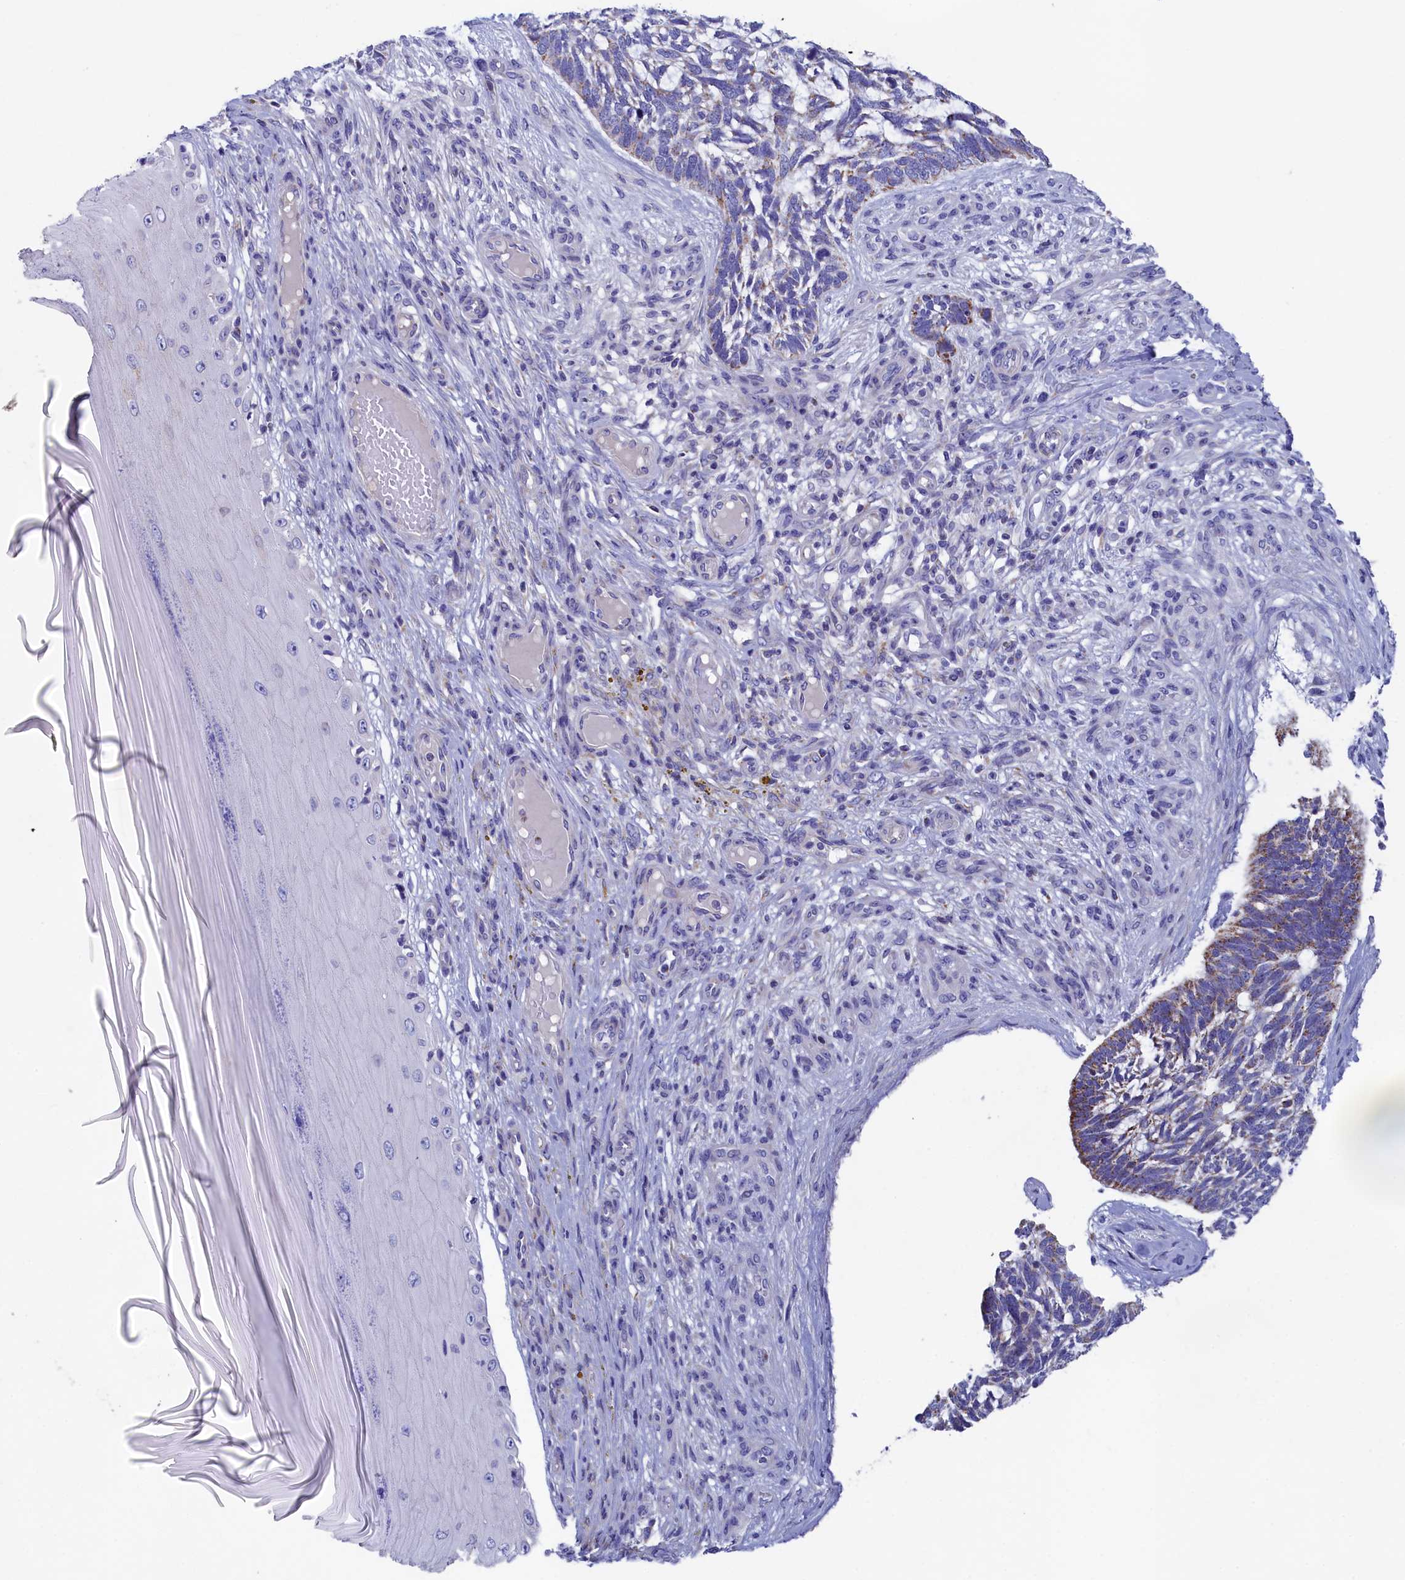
{"staining": {"intensity": "negative", "quantity": "none", "location": "none"}, "tissue": "skin cancer", "cell_type": "Tumor cells", "image_type": "cancer", "snomed": [{"axis": "morphology", "description": "Basal cell carcinoma"}, {"axis": "topography", "description": "Skin"}], "caption": "The histopathology image reveals no significant expression in tumor cells of skin cancer (basal cell carcinoma).", "gene": "PRDM12", "patient": {"sex": "male", "age": 88}}